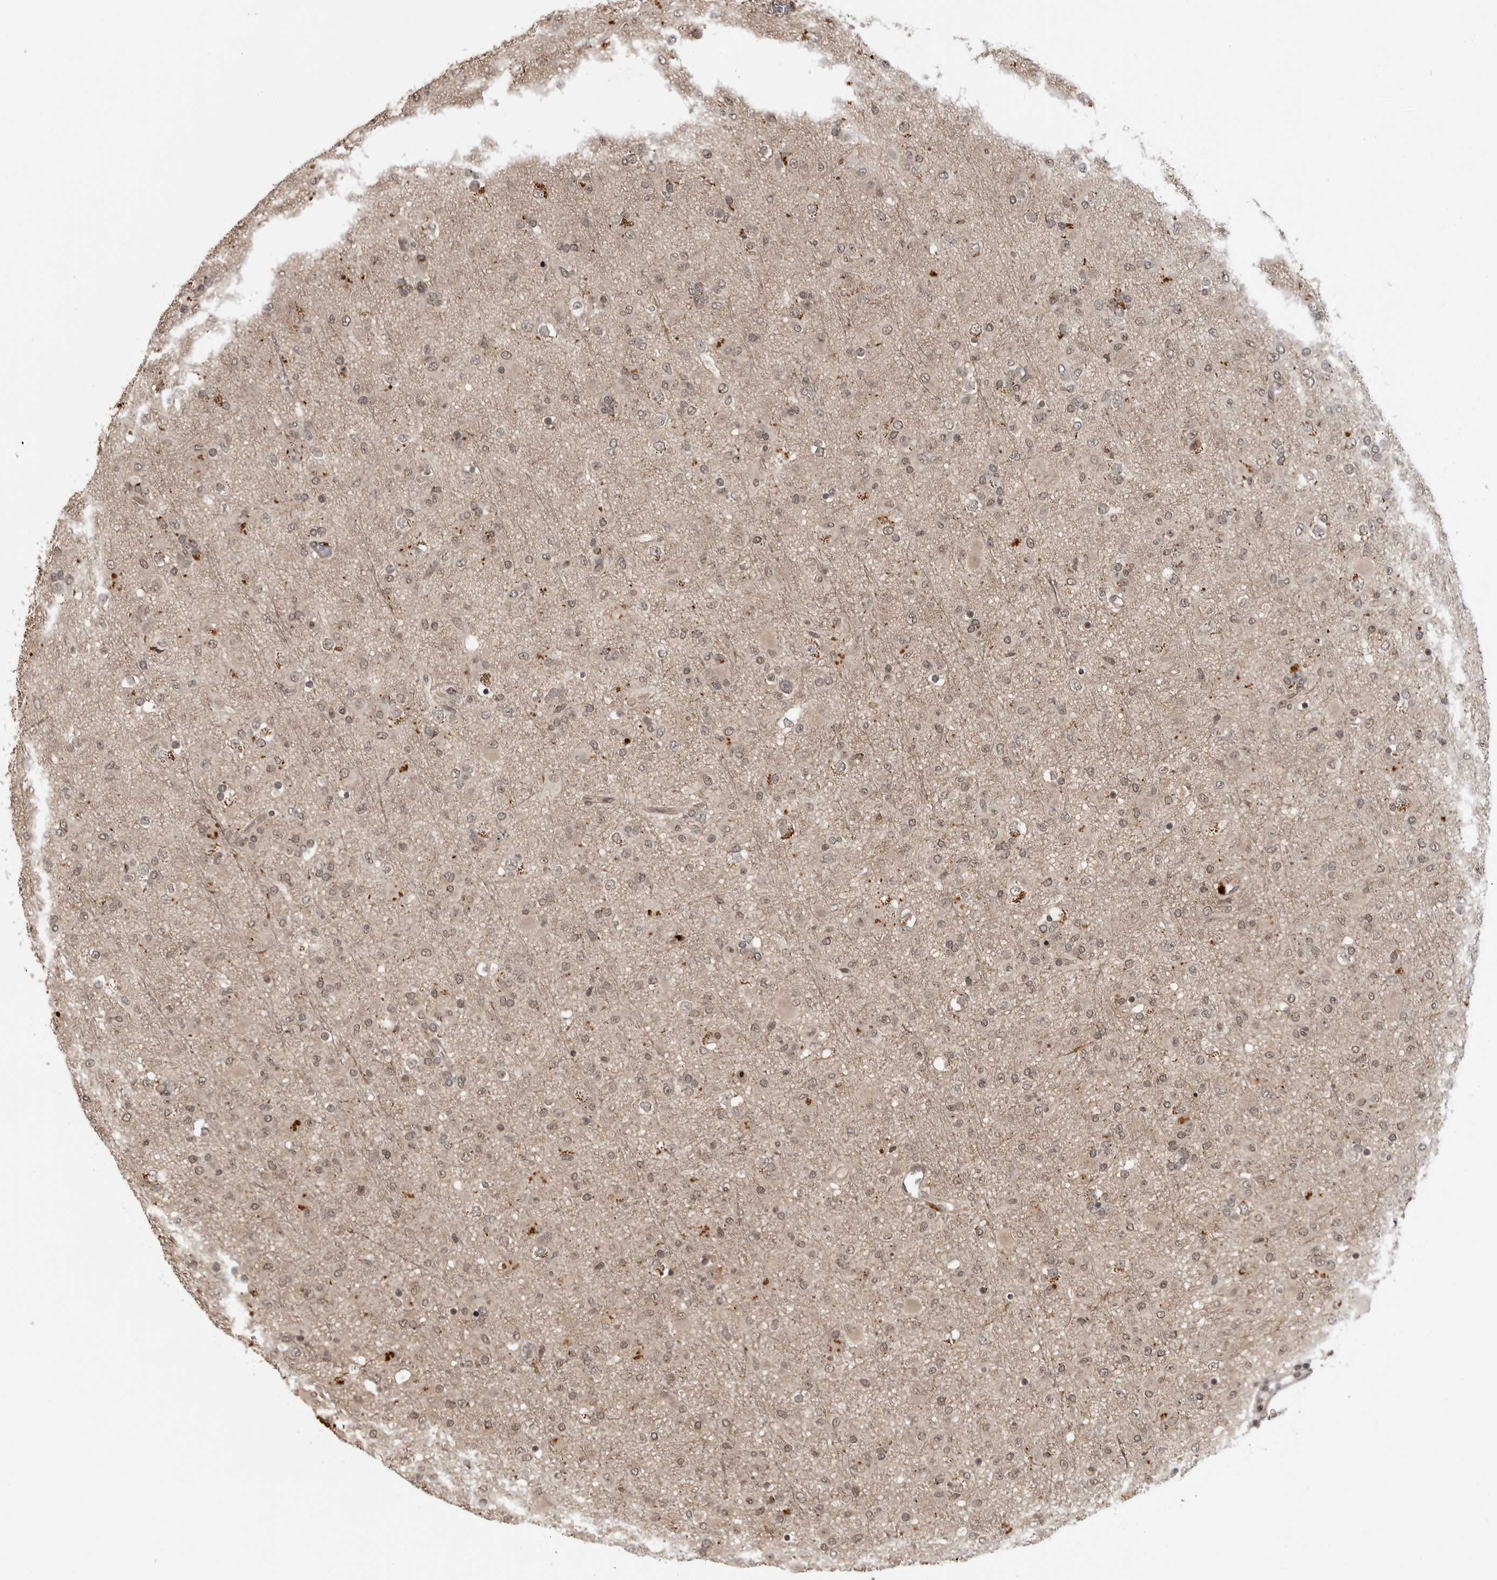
{"staining": {"intensity": "weak", "quantity": ">75%", "location": "nuclear"}, "tissue": "glioma", "cell_type": "Tumor cells", "image_type": "cancer", "snomed": [{"axis": "morphology", "description": "Glioma, malignant, Low grade"}, {"axis": "topography", "description": "Brain"}], "caption": "Immunohistochemistry (DAB (3,3'-diaminobenzidine)) staining of glioma displays weak nuclear protein expression in approximately >75% of tumor cells. (DAB (3,3'-diaminobenzidine) IHC, brown staining for protein, blue staining for nuclei).", "gene": "IL24", "patient": {"sex": "male", "age": 65}}